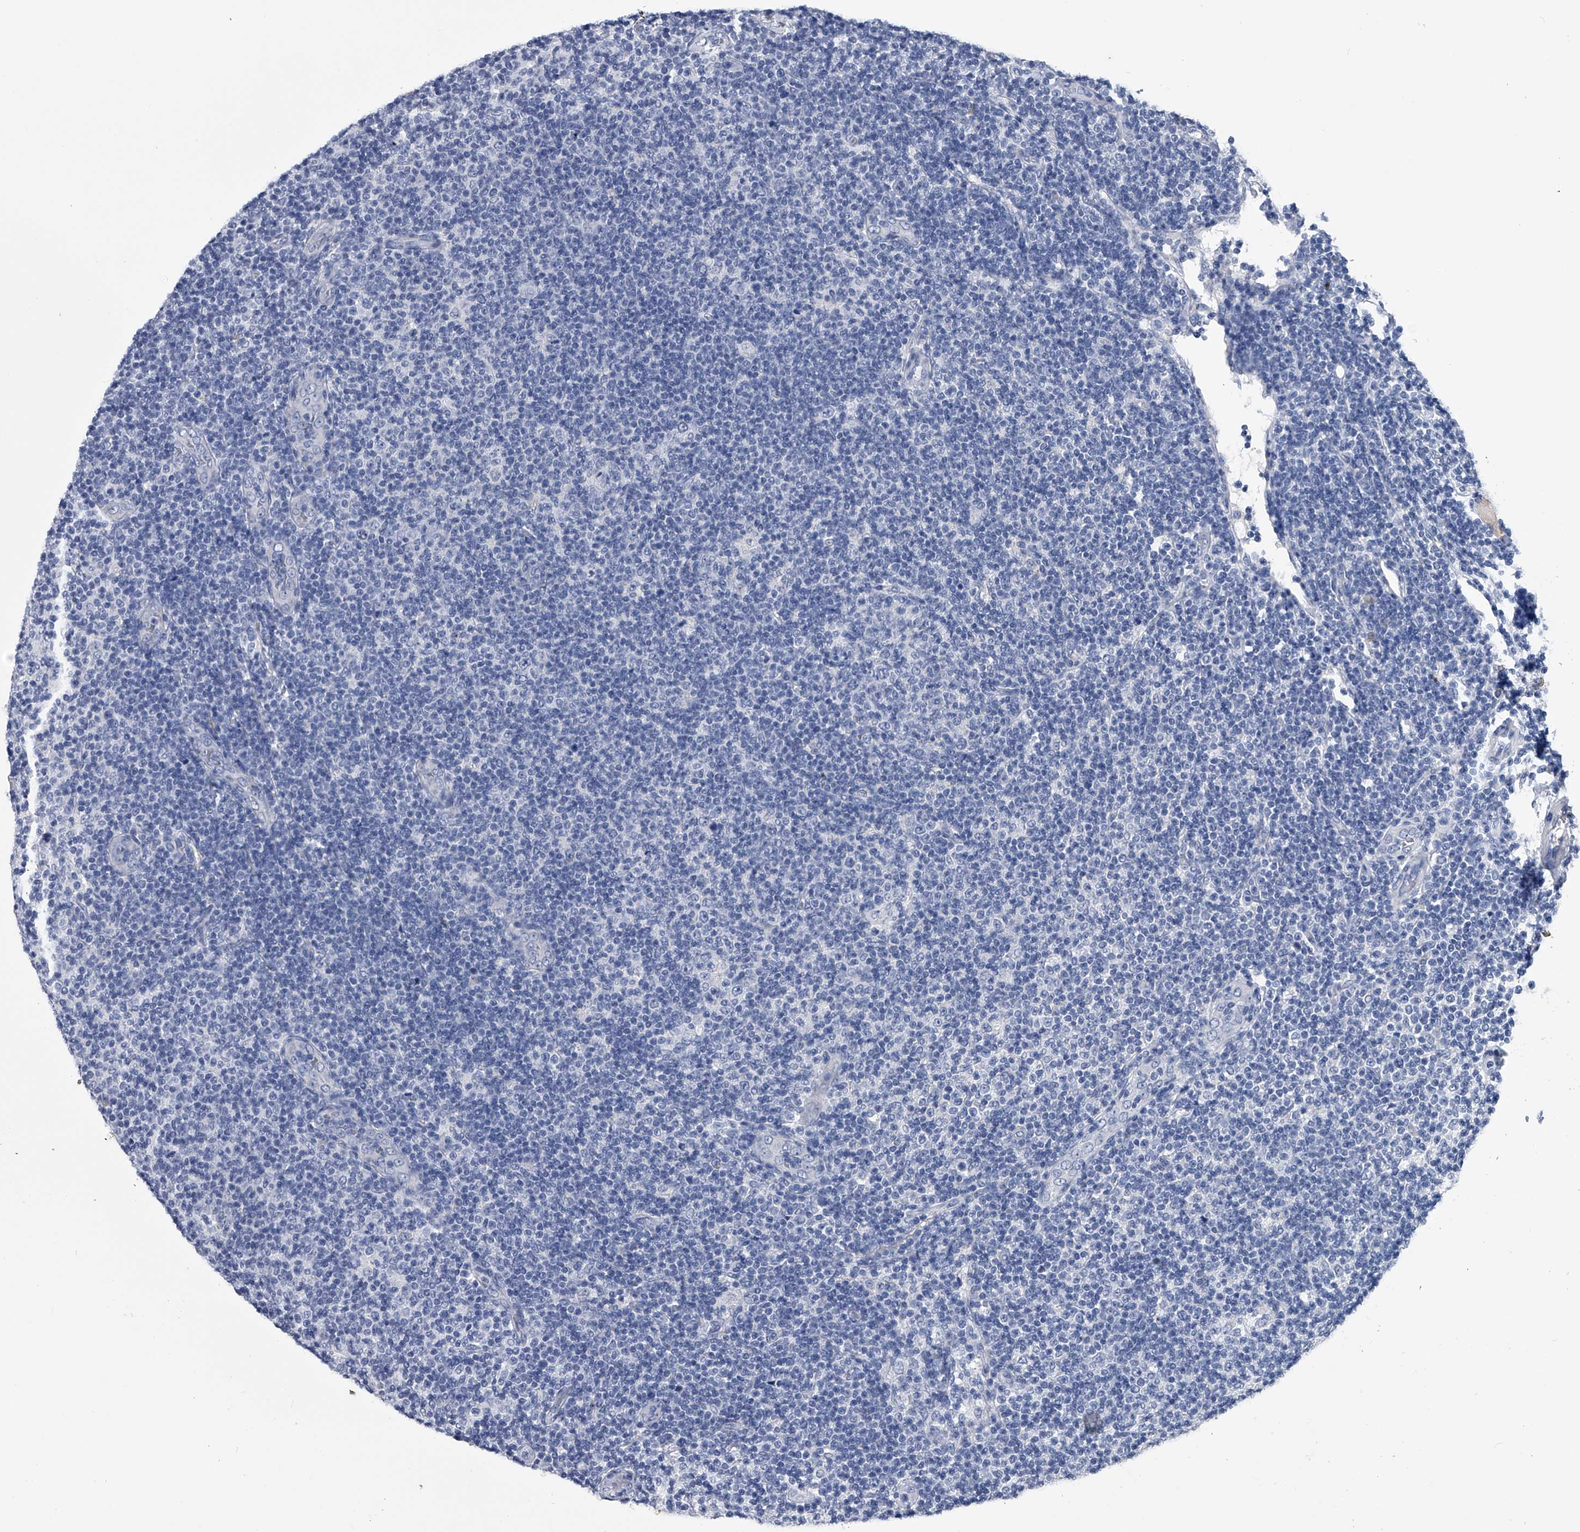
{"staining": {"intensity": "negative", "quantity": "none", "location": "none"}, "tissue": "lymphoma", "cell_type": "Tumor cells", "image_type": "cancer", "snomed": [{"axis": "morphology", "description": "Malignant lymphoma, non-Hodgkin's type, Low grade"}, {"axis": "topography", "description": "Lymph node"}], "caption": "Immunohistochemistry image of low-grade malignant lymphoma, non-Hodgkin's type stained for a protein (brown), which shows no expression in tumor cells.", "gene": "OAT", "patient": {"sex": "male", "age": 83}}